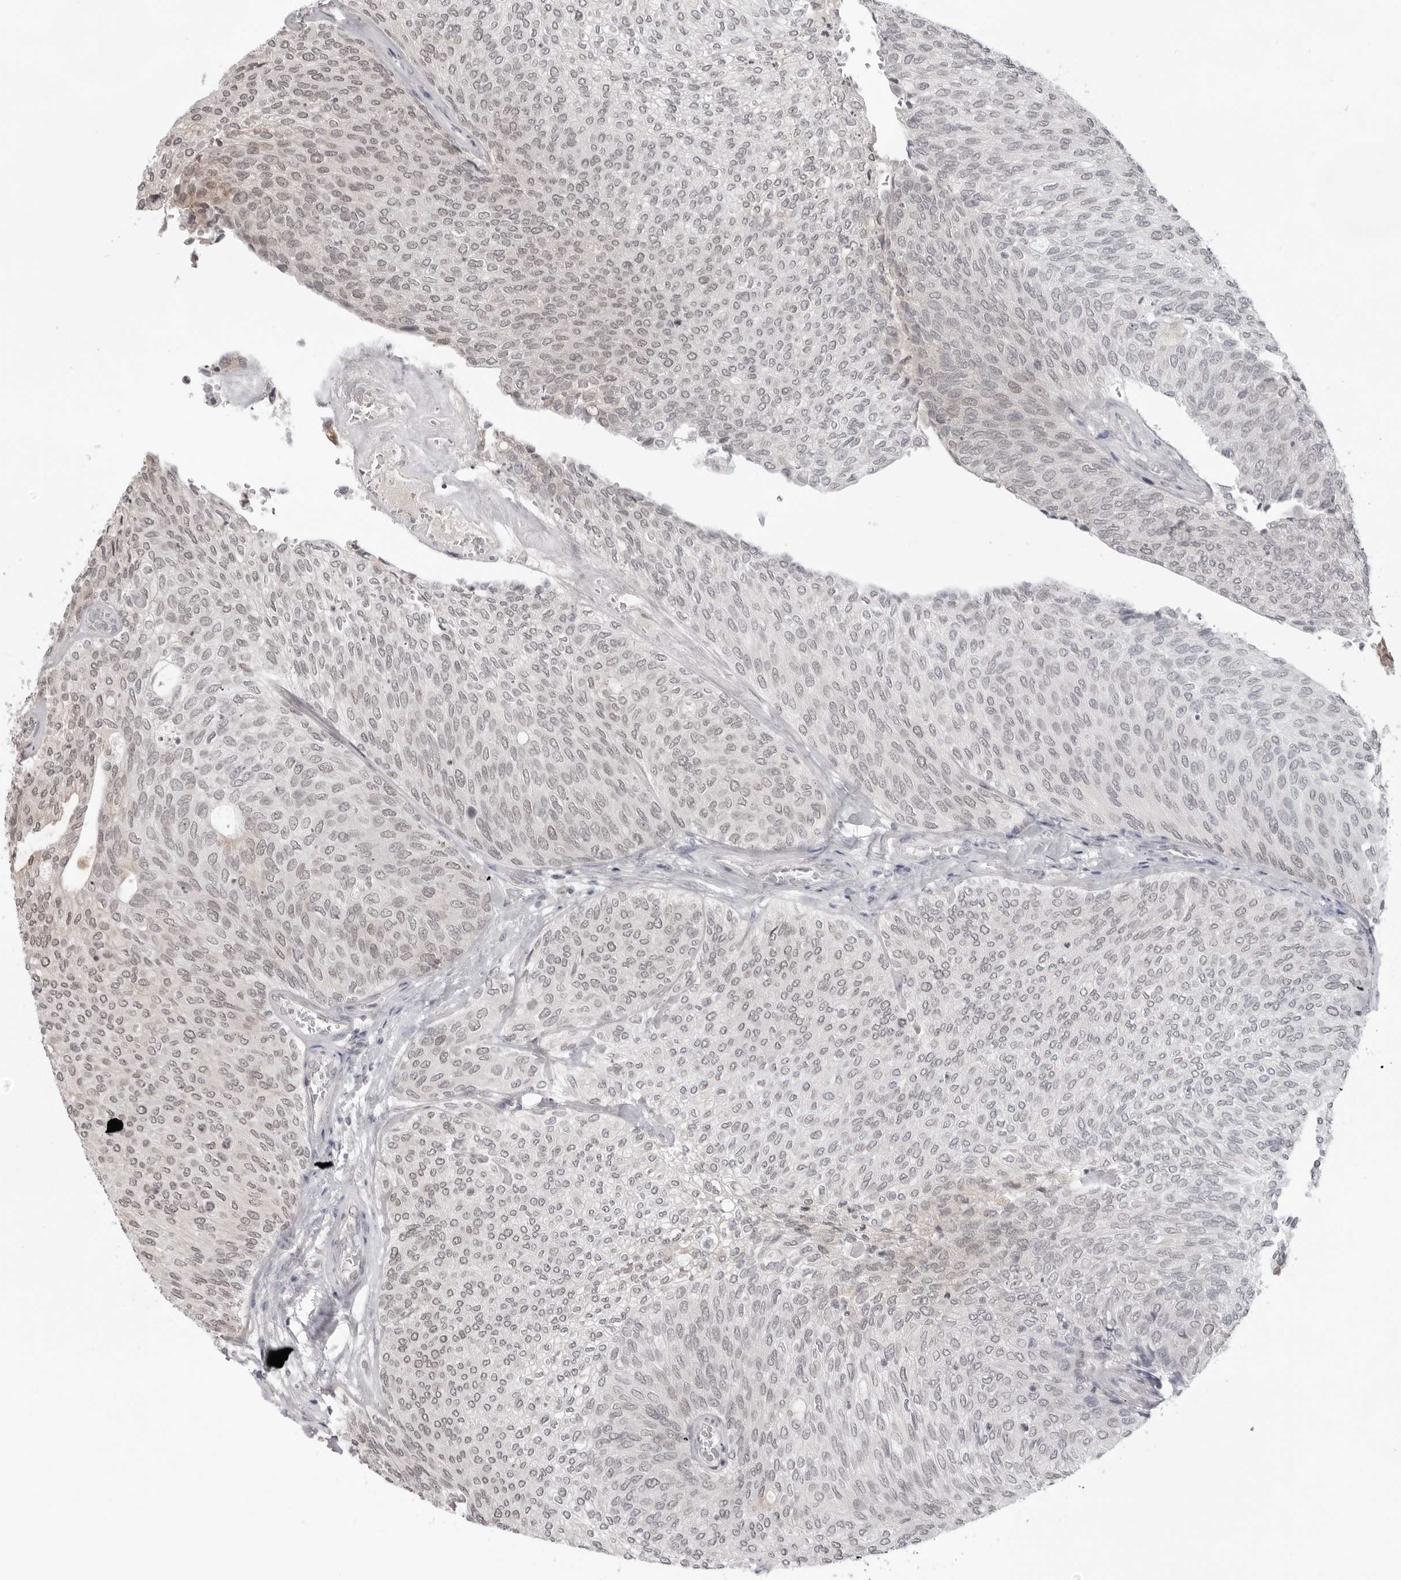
{"staining": {"intensity": "moderate", "quantity": "25%-75%", "location": "nuclear"}, "tissue": "urothelial cancer", "cell_type": "Tumor cells", "image_type": "cancer", "snomed": [{"axis": "morphology", "description": "Urothelial carcinoma, Low grade"}, {"axis": "topography", "description": "Urinary bladder"}], "caption": "Immunohistochemical staining of human urothelial cancer exhibits medium levels of moderate nuclear protein staining in approximately 25%-75% of tumor cells.", "gene": "EXOSC10", "patient": {"sex": "female", "age": 79}}